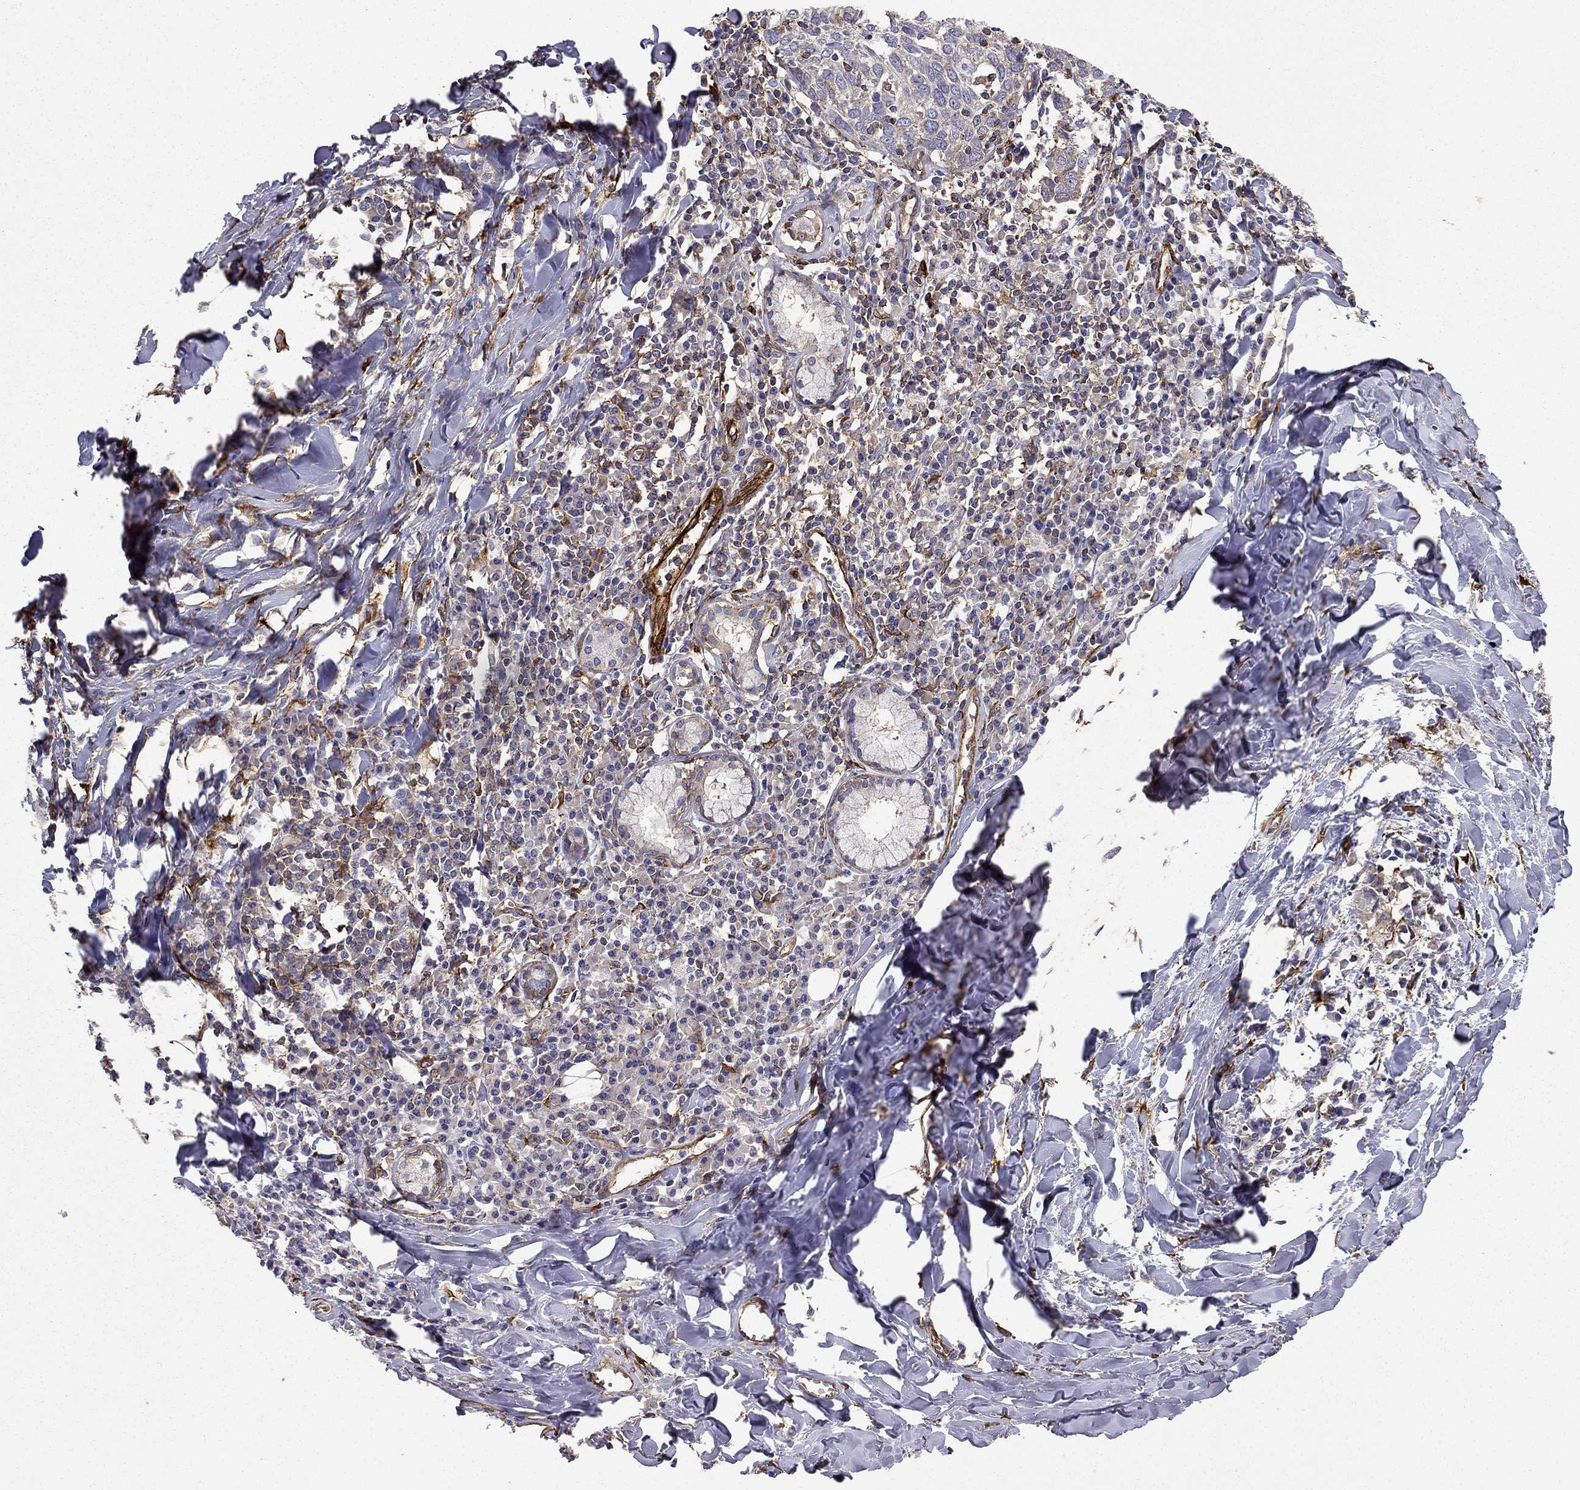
{"staining": {"intensity": "weak", "quantity": ">75%", "location": "cytoplasmic/membranous"}, "tissue": "lung cancer", "cell_type": "Tumor cells", "image_type": "cancer", "snomed": [{"axis": "morphology", "description": "Squamous cell carcinoma, NOS"}, {"axis": "topography", "description": "Lung"}], "caption": "Weak cytoplasmic/membranous protein staining is present in approximately >75% of tumor cells in lung cancer (squamous cell carcinoma).", "gene": "MAP4", "patient": {"sex": "male", "age": 57}}